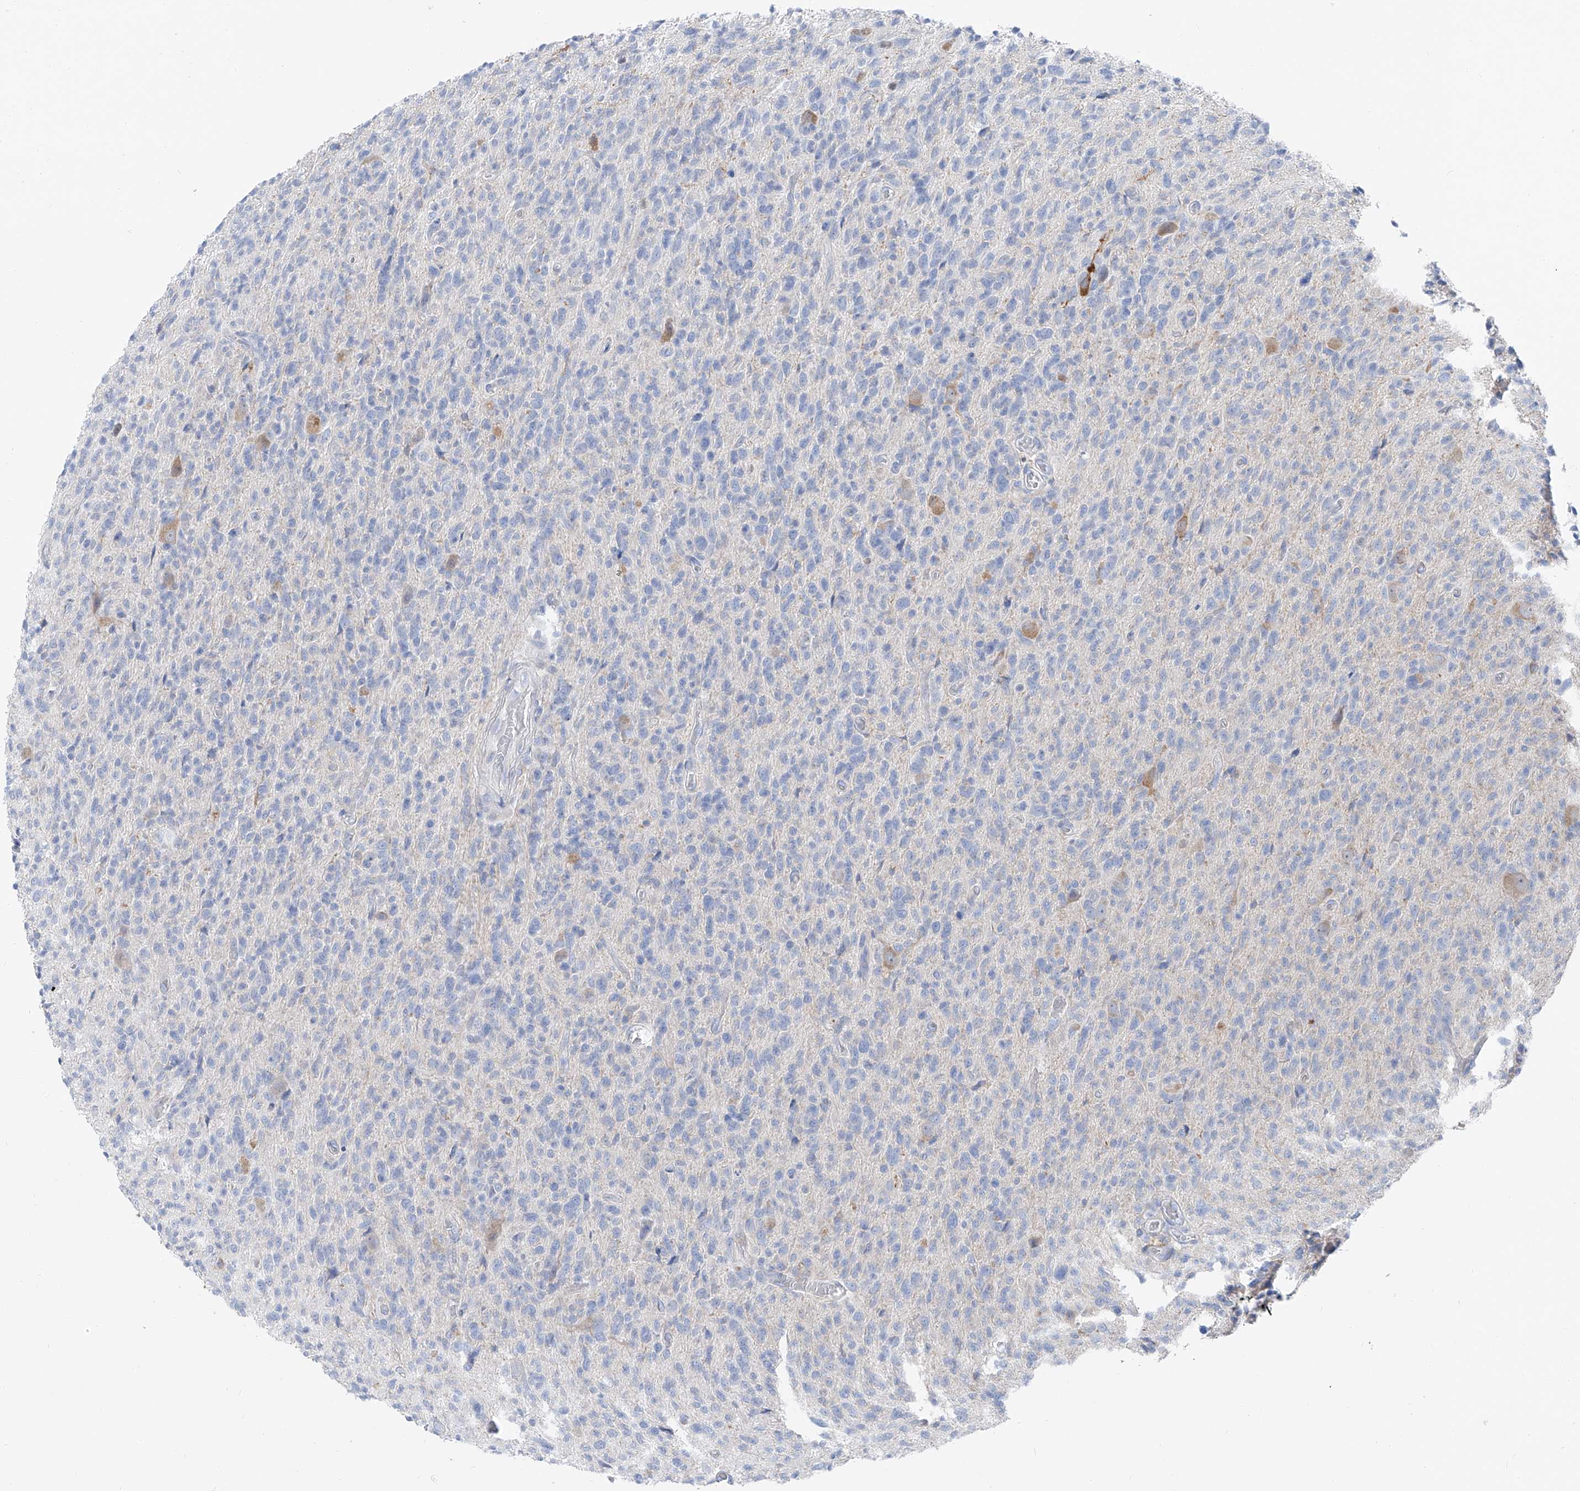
{"staining": {"intensity": "negative", "quantity": "none", "location": "none"}, "tissue": "glioma", "cell_type": "Tumor cells", "image_type": "cancer", "snomed": [{"axis": "morphology", "description": "Glioma, malignant, High grade"}, {"axis": "topography", "description": "Brain"}], "caption": "This is a histopathology image of IHC staining of malignant high-grade glioma, which shows no expression in tumor cells.", "gene": "UFL1", "patient": {"sex": "female", "age": 57}}